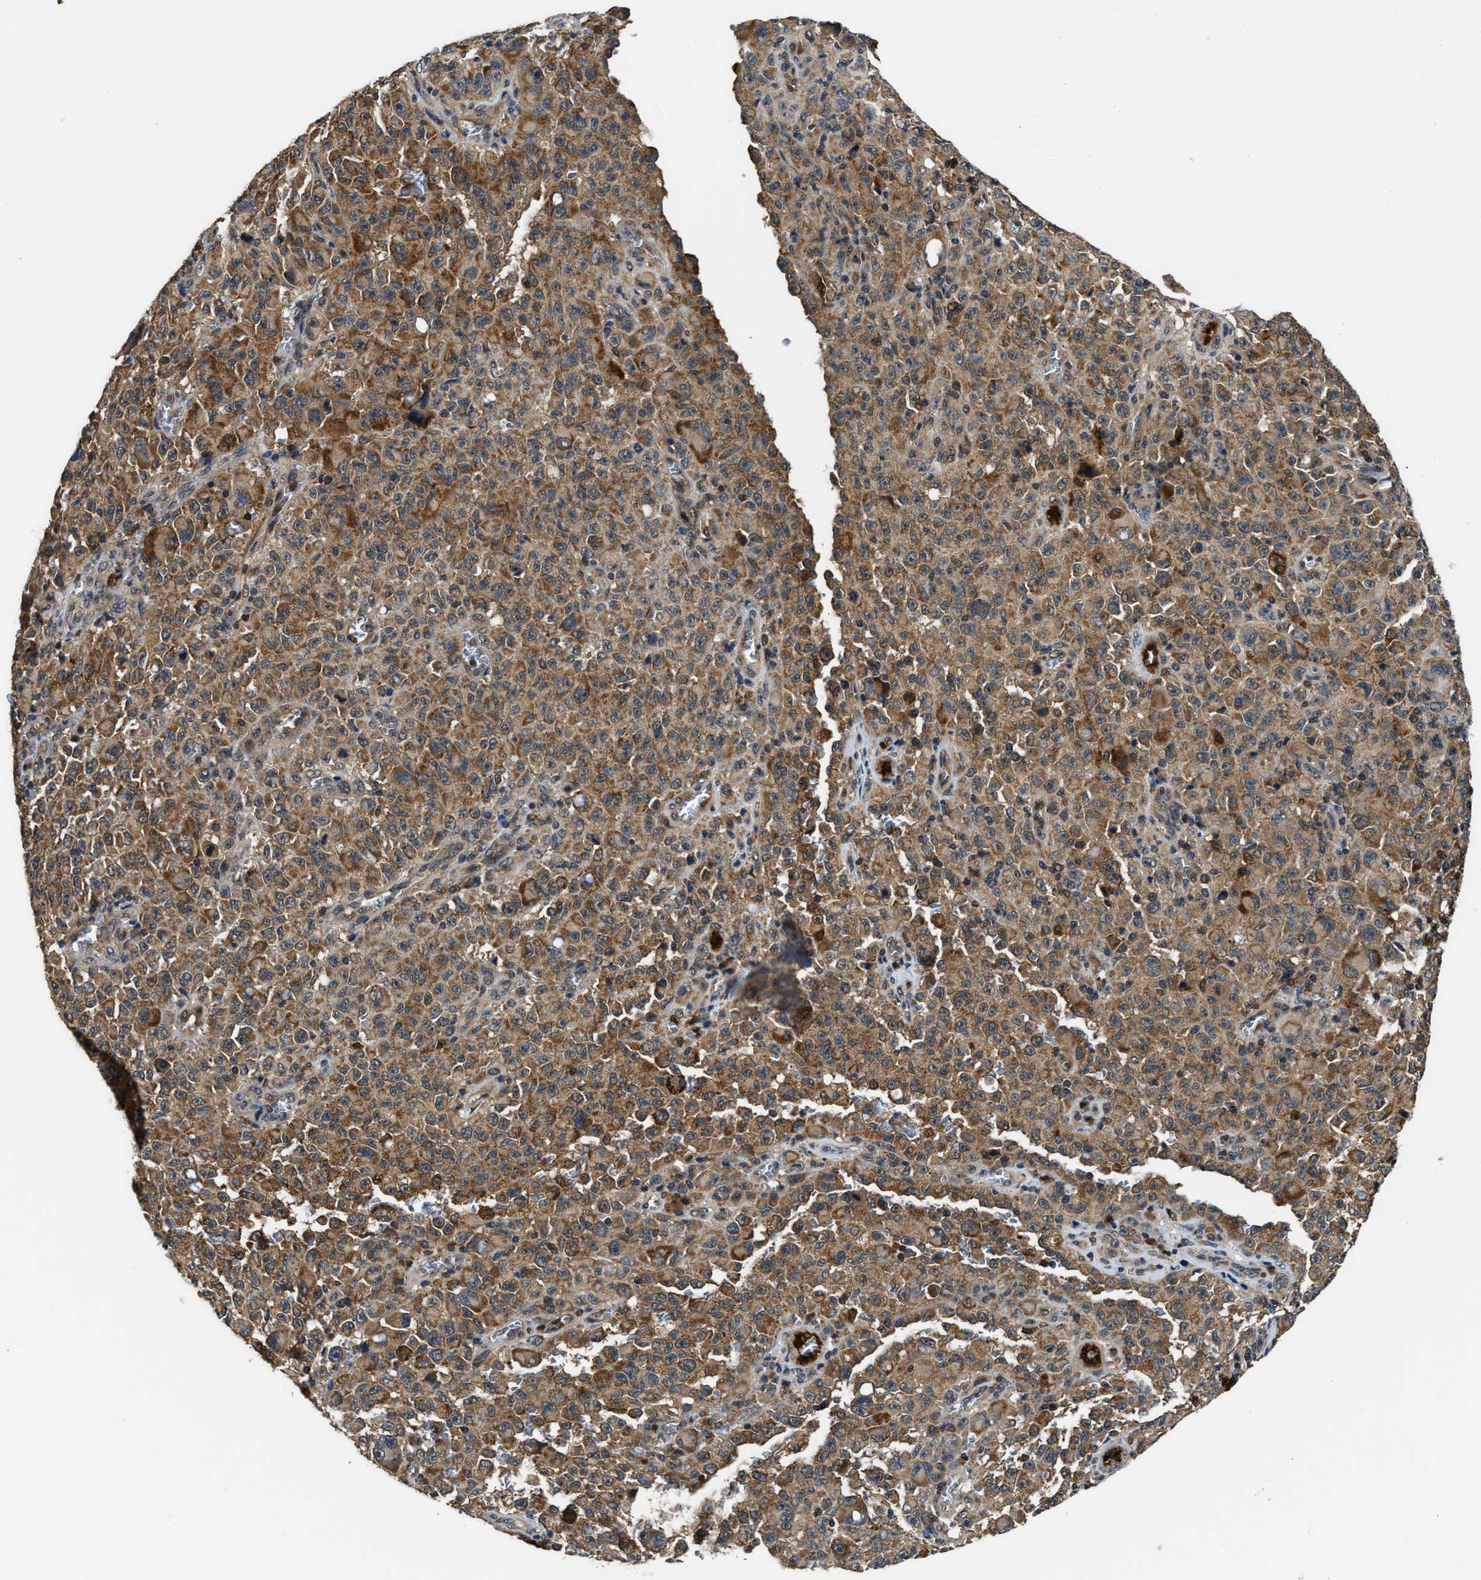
{"staining": {"intensity": "moderate", "quantity": ">75%", "location": "cytoplasmic/membranous"}, "tissue": "melanoma", "cell_type": "Tumor cells", "image_type": "cancer", "snomed": [{"axis": "morphology", "description": "Malignant melanoma, NOS"}, {"axis": "topography", "description": "Skin"}], "caption": "Immunohistochemistry (IHC) (DAB (3,3'-diaminobenzidine)) staining of human melanoma demonstrates moderate cytoplasmic/membranous protein staining in approximately >75% of tumor cells.", "gene": "PPA1", "patient": {"sex": "female", "age": 82}}